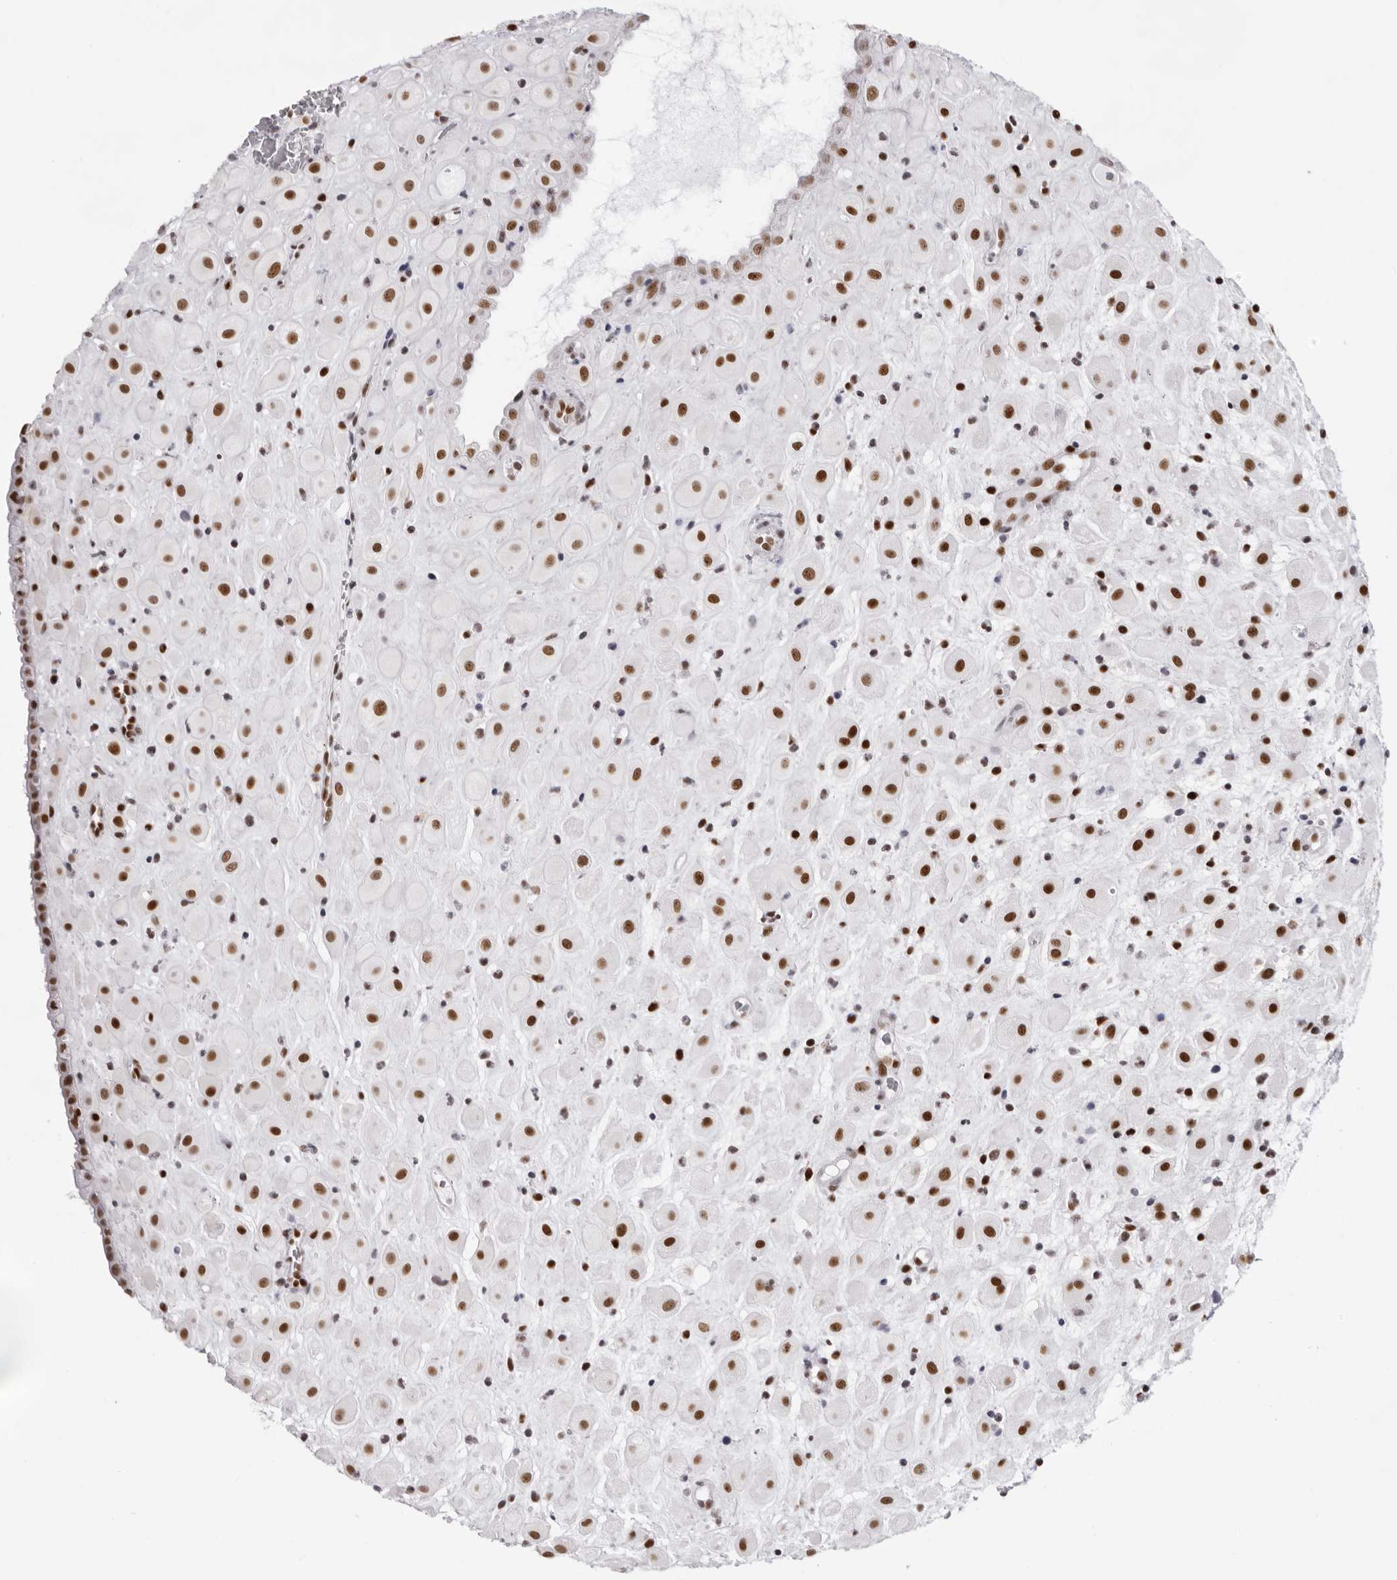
{"staining": {"intensity": "strong", "quantity": ">75%", "location": "nuclear"}, "tissue": "placenta", "cell_type": "Decidual cells", "image_type": "normal", "snomed": [{"axis": "morphology", "description": "Normal tissue, NOS"}, {"axis": "topography", "description": "Placenta"}], "caption": "The micrograph demonstrates a brown stain indicating the presence of a protein in the nuclear of decidual cells in placenta. (DAB (3,3'-diaminobenzidine) = brown stain, brightfield microscopy at high magnification).", "gene": "IRF2BP2", "patient": {"sex": "female", "age": 35}}